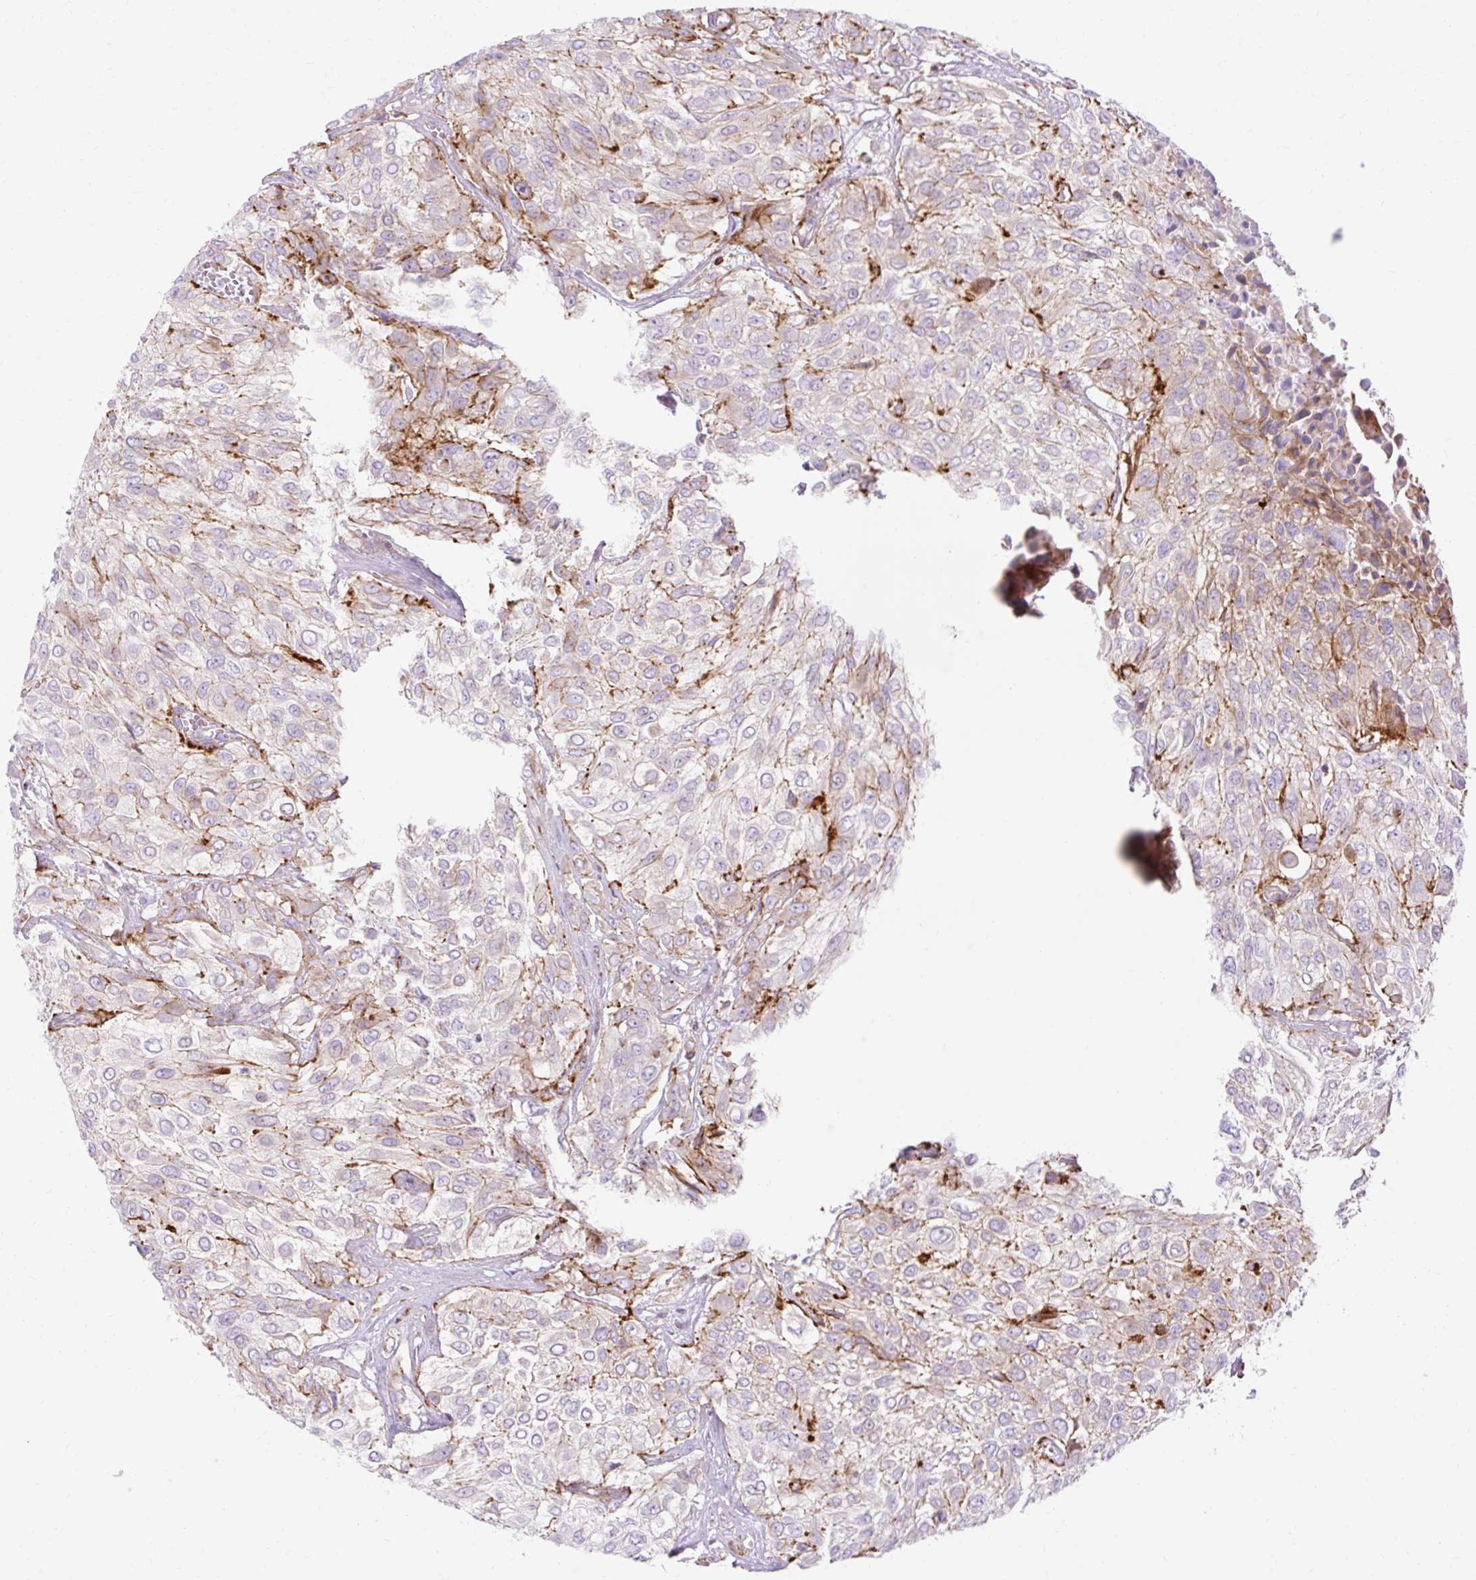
{"staining": {"intensity": "negative", "quantity": "none", "location": "none"}, "tissue": "urothelial cancer", "cell_type": "Tumor cells", "image_type": "cancer", "snomed": [{"axis": "morphology", "description": "Urothelial carcinoma, High grade"}, {"axis": "topography", "description": "Urinary bladder"}], "caption": "An image of human urothelial carcinoma (high-grade) is negative for staining in tumor cells.", "gene": "CORO7-PAM16", "patient": {"sex": "male", "age": 57}}